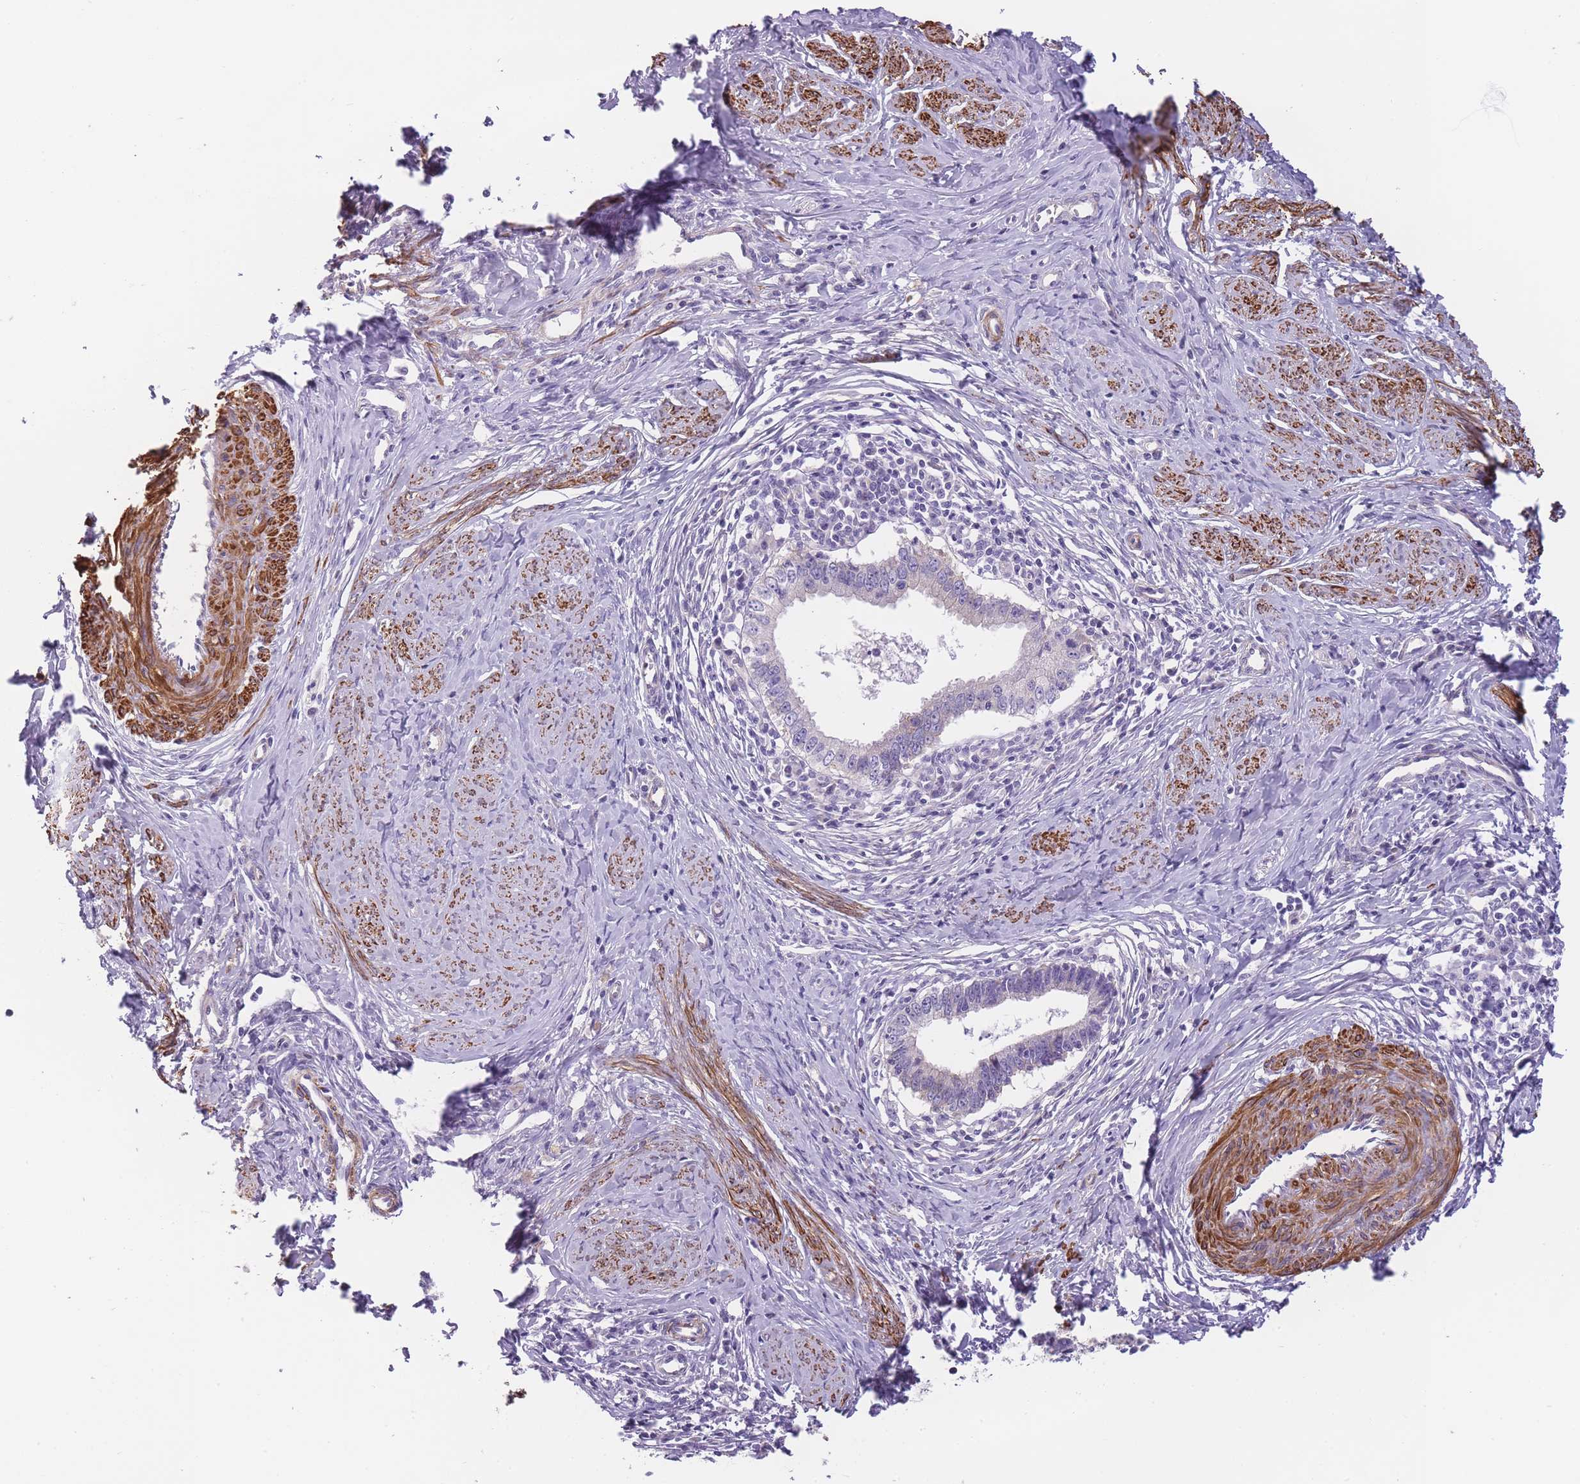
{"staining": {"intensity": "negative", "quantity": "none", "location": "none"}, "tissue": "cervical cancer", "cell_type": "Tumor cells", "image_type": "cancer", "snomed": [{"axis": "morphology", "description": "Adenocarcinoma, NOS"}, {"axis": "topography", "description": "Cervix"}], "caption": "Immunohistochemistry micrograph of cervical cancer (adenocarcinoma) stained for a protein (brown), which reveals no positivity in tumor cells.", "gene": "FAM124A", "patient": {"sex": "female", "age": 36}}